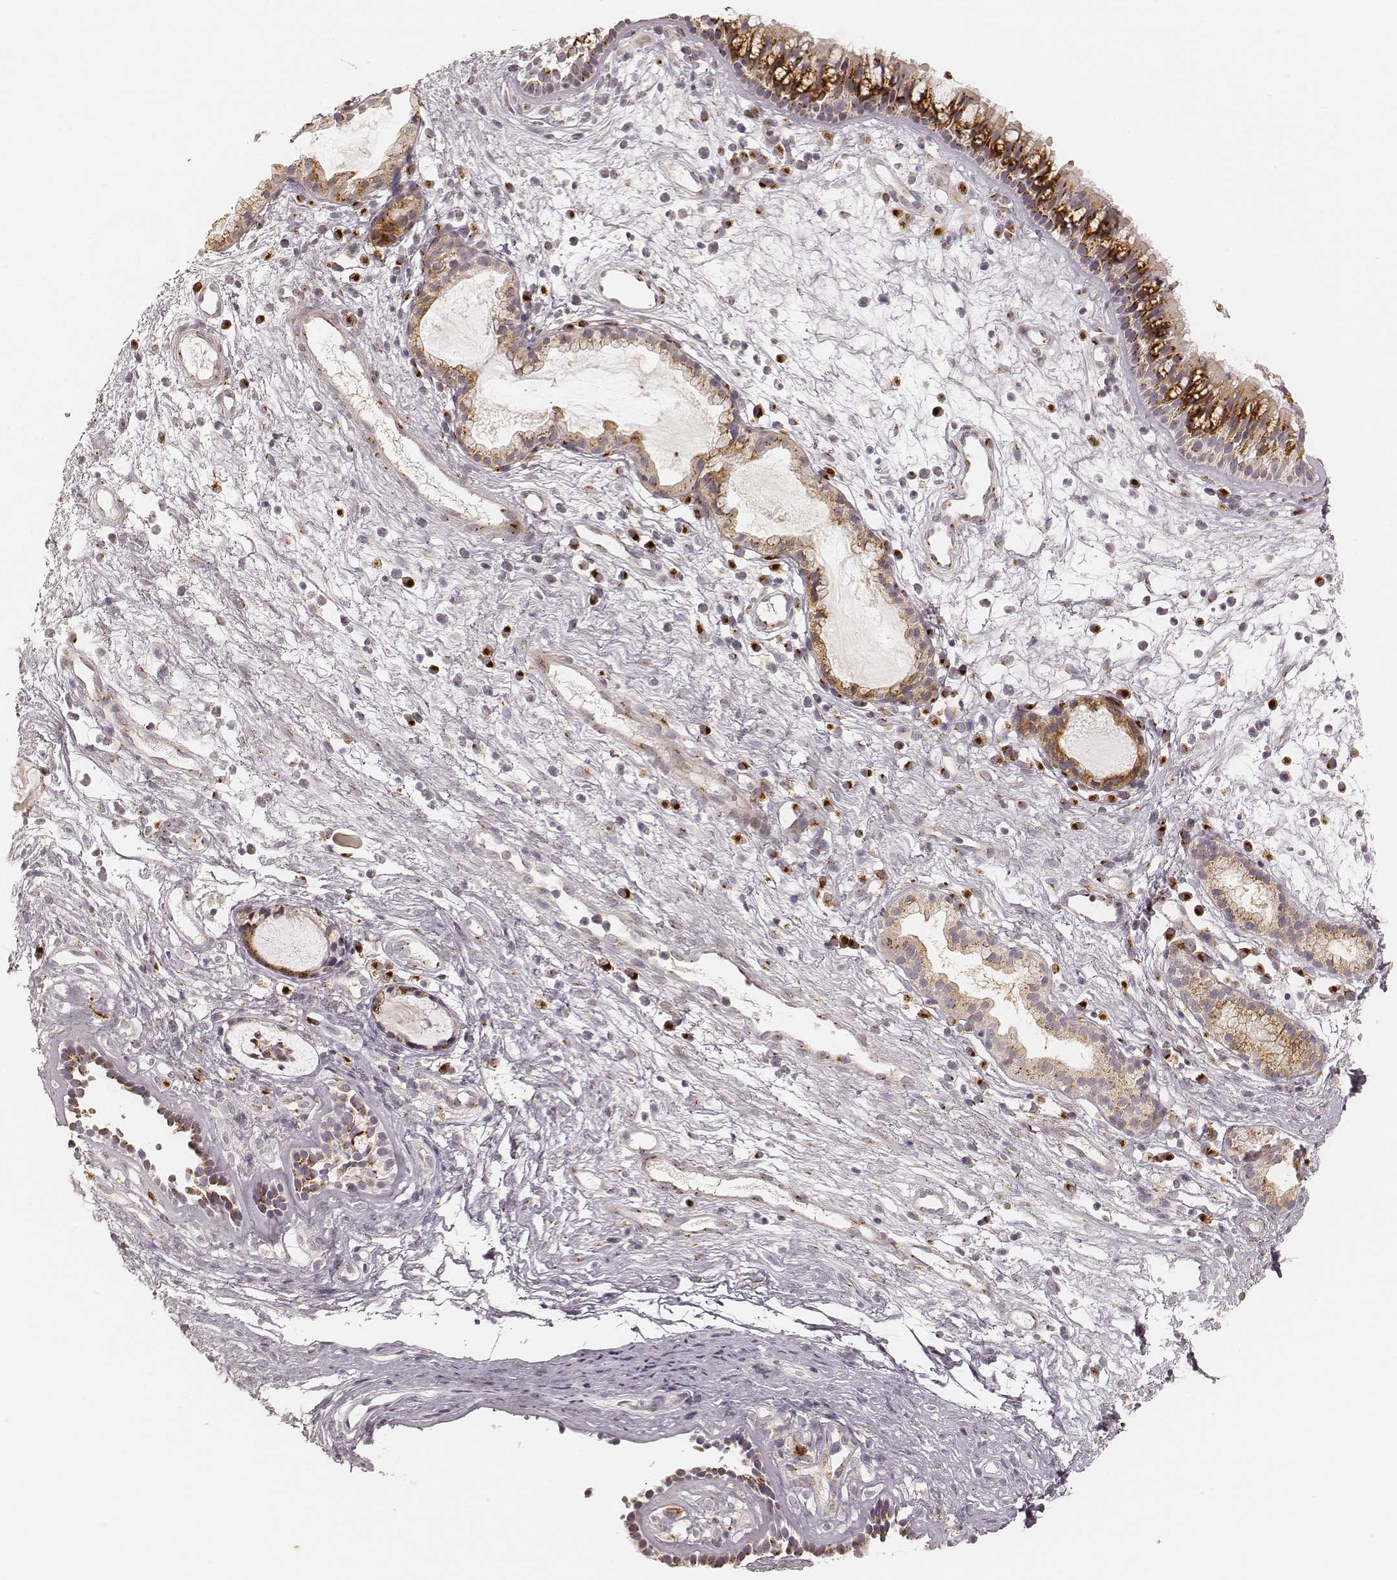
{"staining": {"intensity": "strong", "quantity": ">75%", "location": "cytoplasmic/membranous"}, "tissue": "nasopharynx", "cell_type": "Respiratory epithelial cells", "image_type": "normal", "snomed": [{"axis": "morphology", "description": "Normal tissue, NOS"}, {"axis": "topography", "description": "Nasopharynx"}], "caption": "High-magnification brightfield microscopy of normal nasopharynx stained with DAB (brown) and counterstained with hematoxylin (blue). respiratory epithelial cells exhibit strong cytoplasmic/membranous expression is appreciated in approximately>75% of cells.", "gene": "GORASP2", "patient": {"sex": "male", "age": 77}}